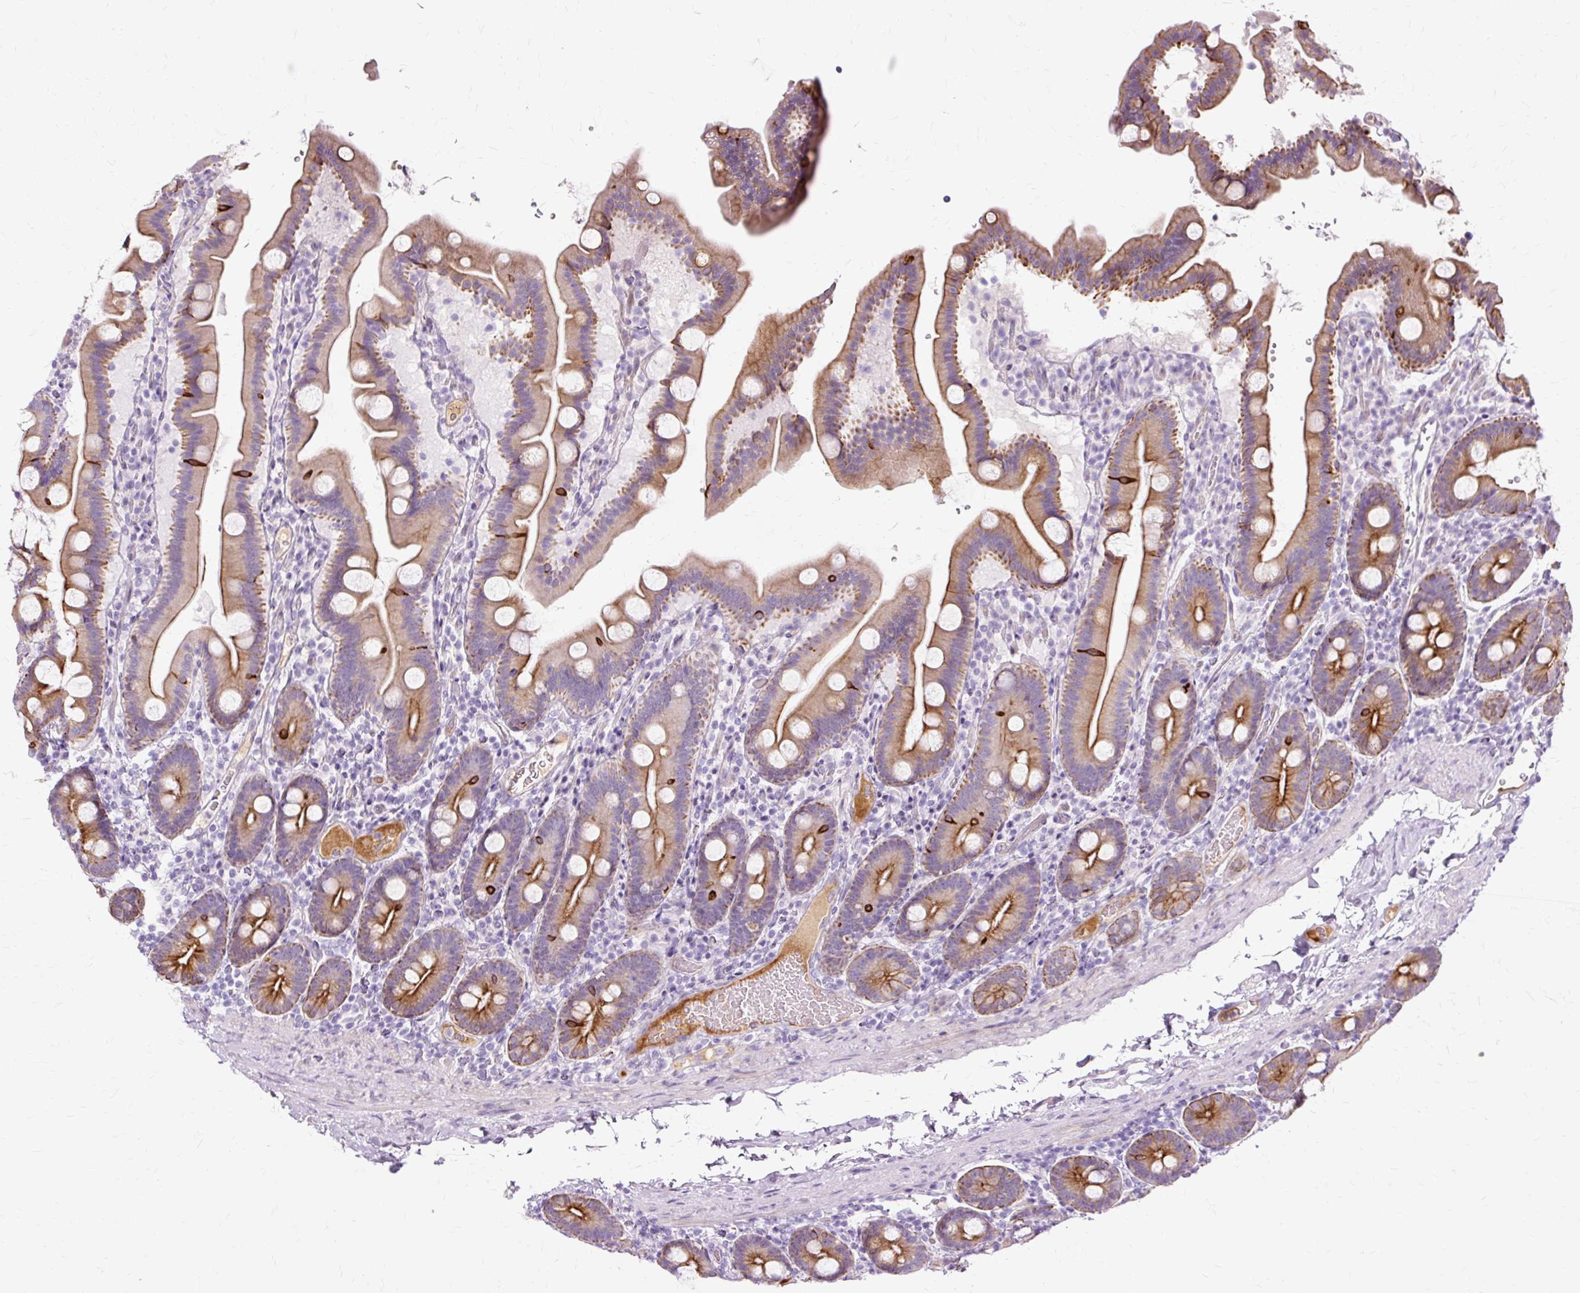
{"staining": {"intensity": "strong", "quantity": "25%-75%", "location": "cytoplasmic/membranous"}, "tissue": "duodenum", "cell_type": "Glandular cells", "image_type": "normal", "snomed": [{"axis": "morphology", "description": "Normal tissue, NOS"}, {"axis": "topography", "description": "Duodenum"}], "caption": "High-magnification brightfield microscopy of benign duodenum stained with DAB (brown) and counterstained with hematoxylin (blue). glandular cells exhibit strong cytoplasmic/membranous staining is appreciated in approximately25%-75% of cells.", "gene": "DCTN4", "patient": {"sex": "male", "age": 55}}